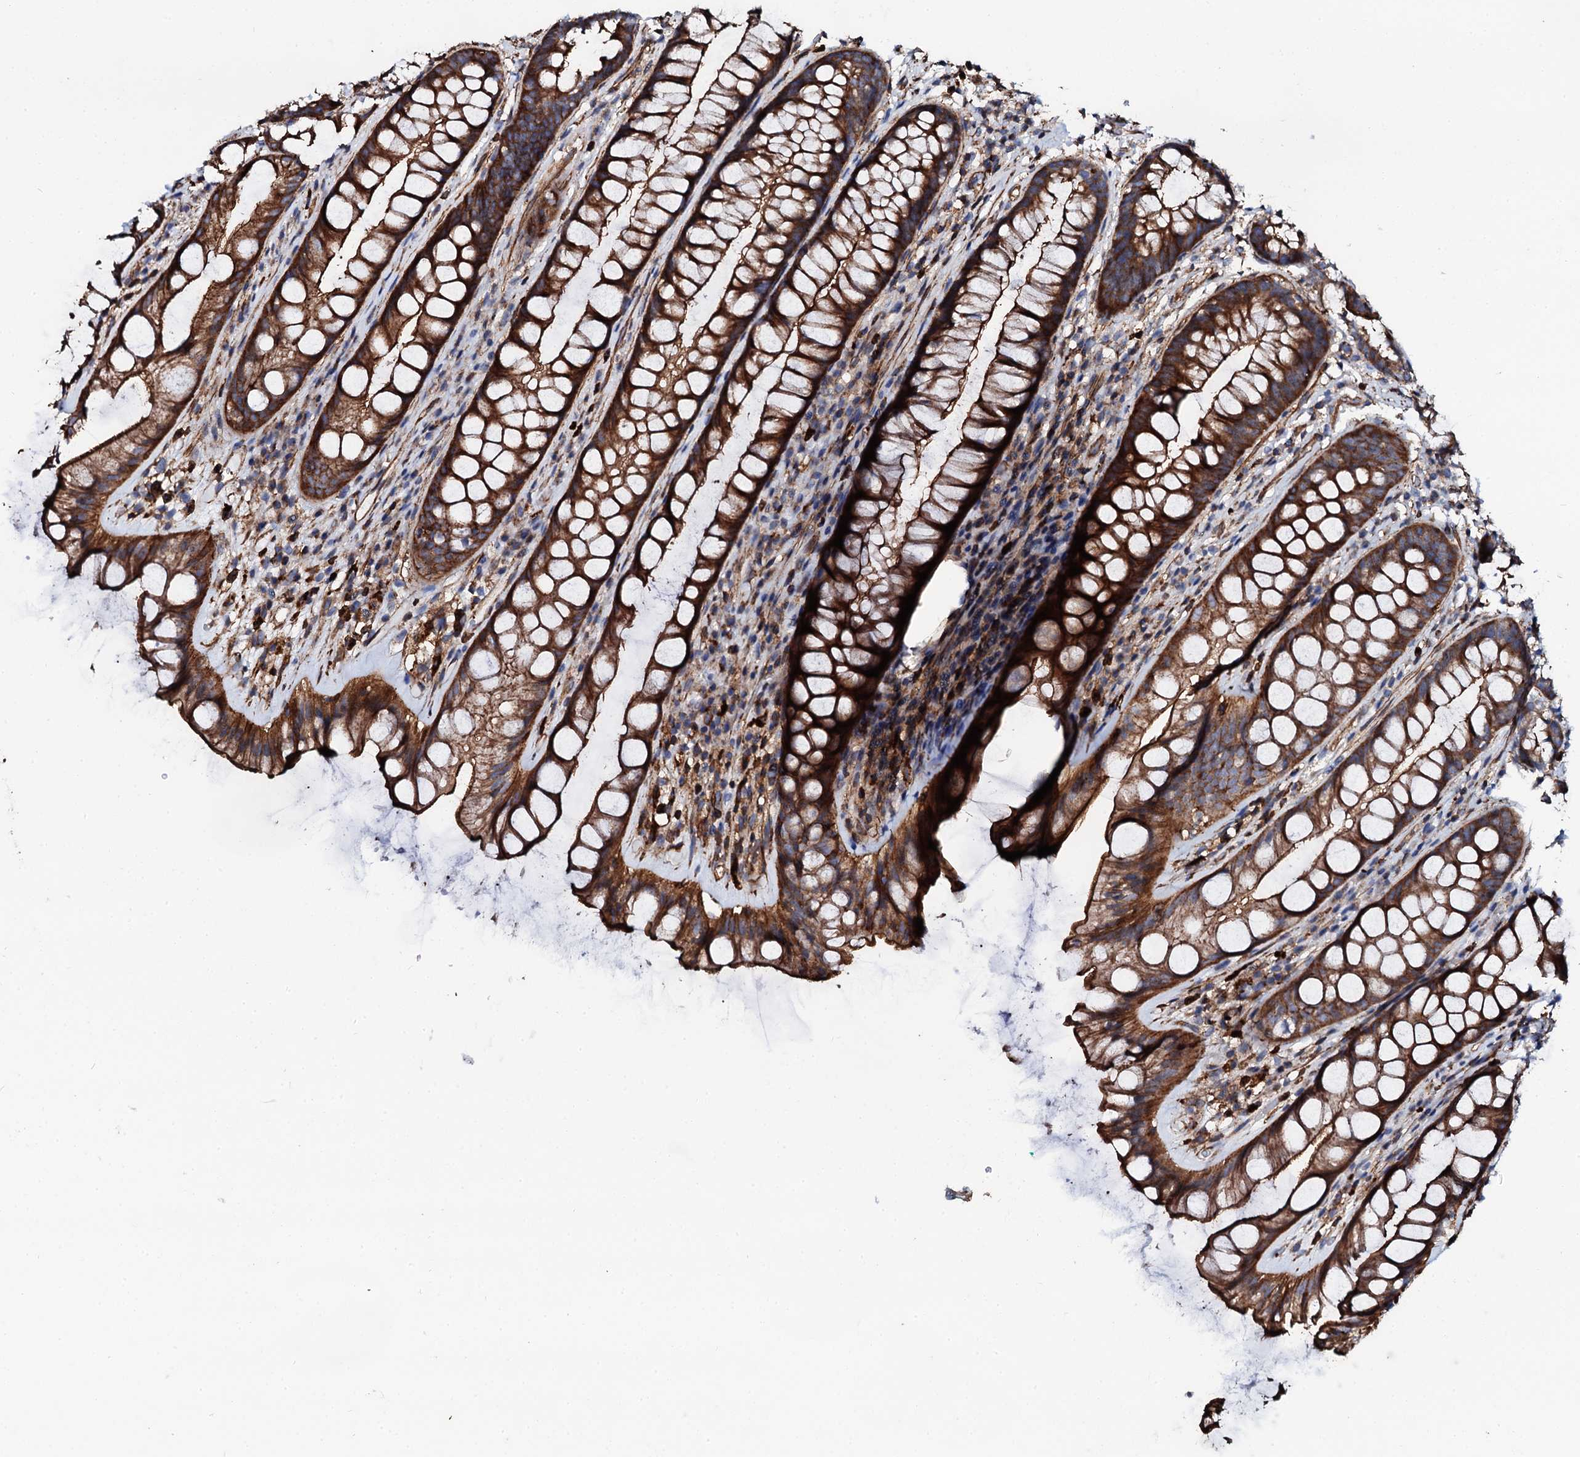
{"staining": {"intensity": "strong", "quantity": ">75%", "location": "cytoplasmic/membranous"}, "tissue": "rectum", "cell_type": "Glandular cells", "image_type": "normal", "snomed": [{"axis": "morphology", "description": "Normal tissue, NOS"}, {"axis": "topography", "description": "Rectum"}], "caption": "Benign rectum was stained to show a protein in brown. There is high levels of strong cytoplasmic/membranous positivity in about >75% of glandular cells. The protein is shown in brown color, while the nuclei are stained blue.", "gene": "INTS10", "patient": {"sex": "male", "age": 74}}